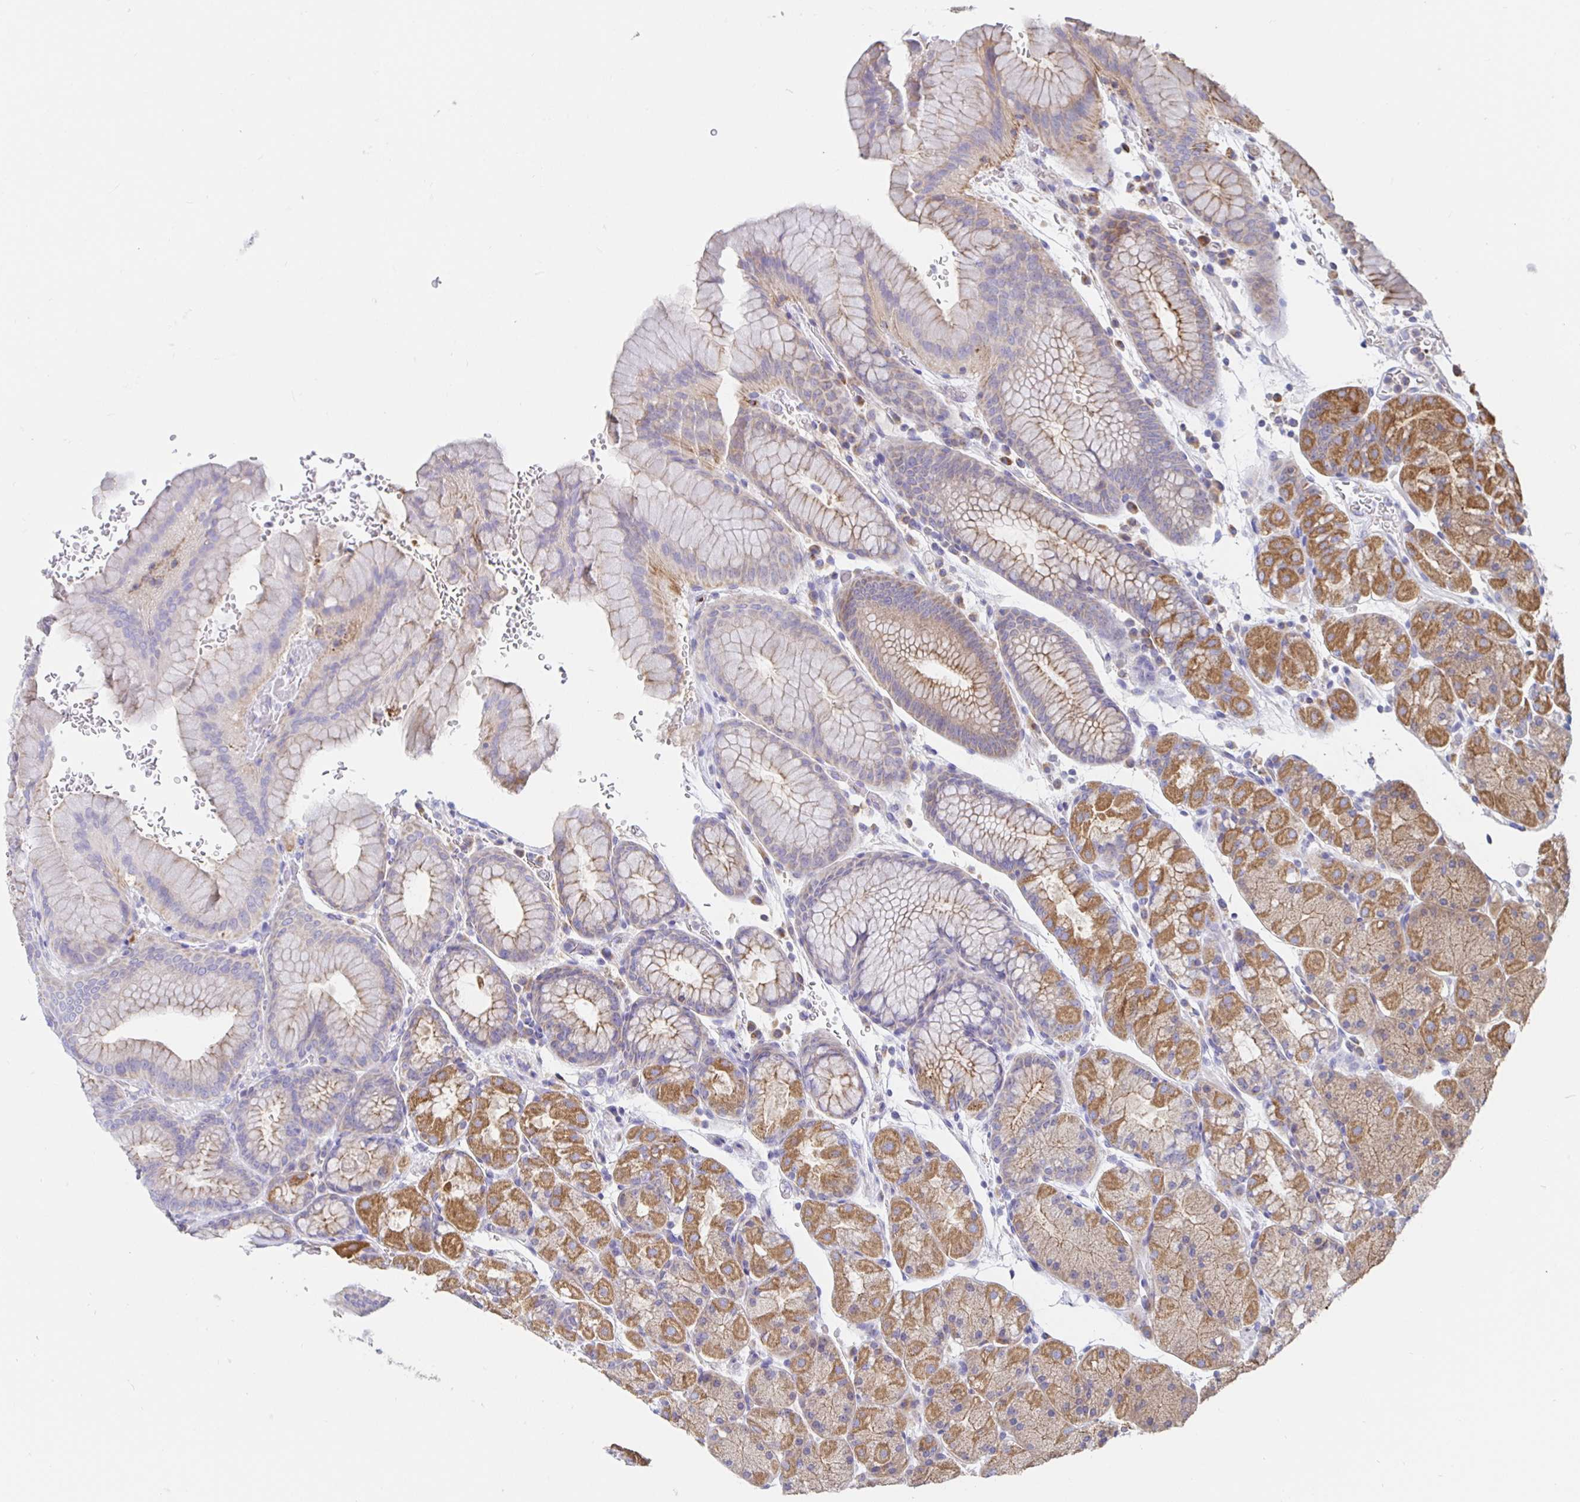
{"staining": {"intensity": "strong", "quantity": "25%-75%", "location": "cytoplasmic/membranous"}, "tissue": "stomach", "cell_type": "Glandular cells", "image_type": "normal", "snomed": [{"axis": "morphology", "description": "Normal tissue, NOS"}, {"axis": "topography", "description": "Stomach, upper"}, {"axis": "topography", "description": "Stomach"}], "caption": "The image demonstrates staining of benign stomach, revealing strong cytoplasmic/membranous protein expression (brown color) within glandular cells. The staining was performed using DAB to visualize the protein expression in brown, while the nuclei were stained in blue with hematoxylin (Magnification: 20x).", "gene": "PRDX3", "patient": {"sex": "male", "age": 76}}